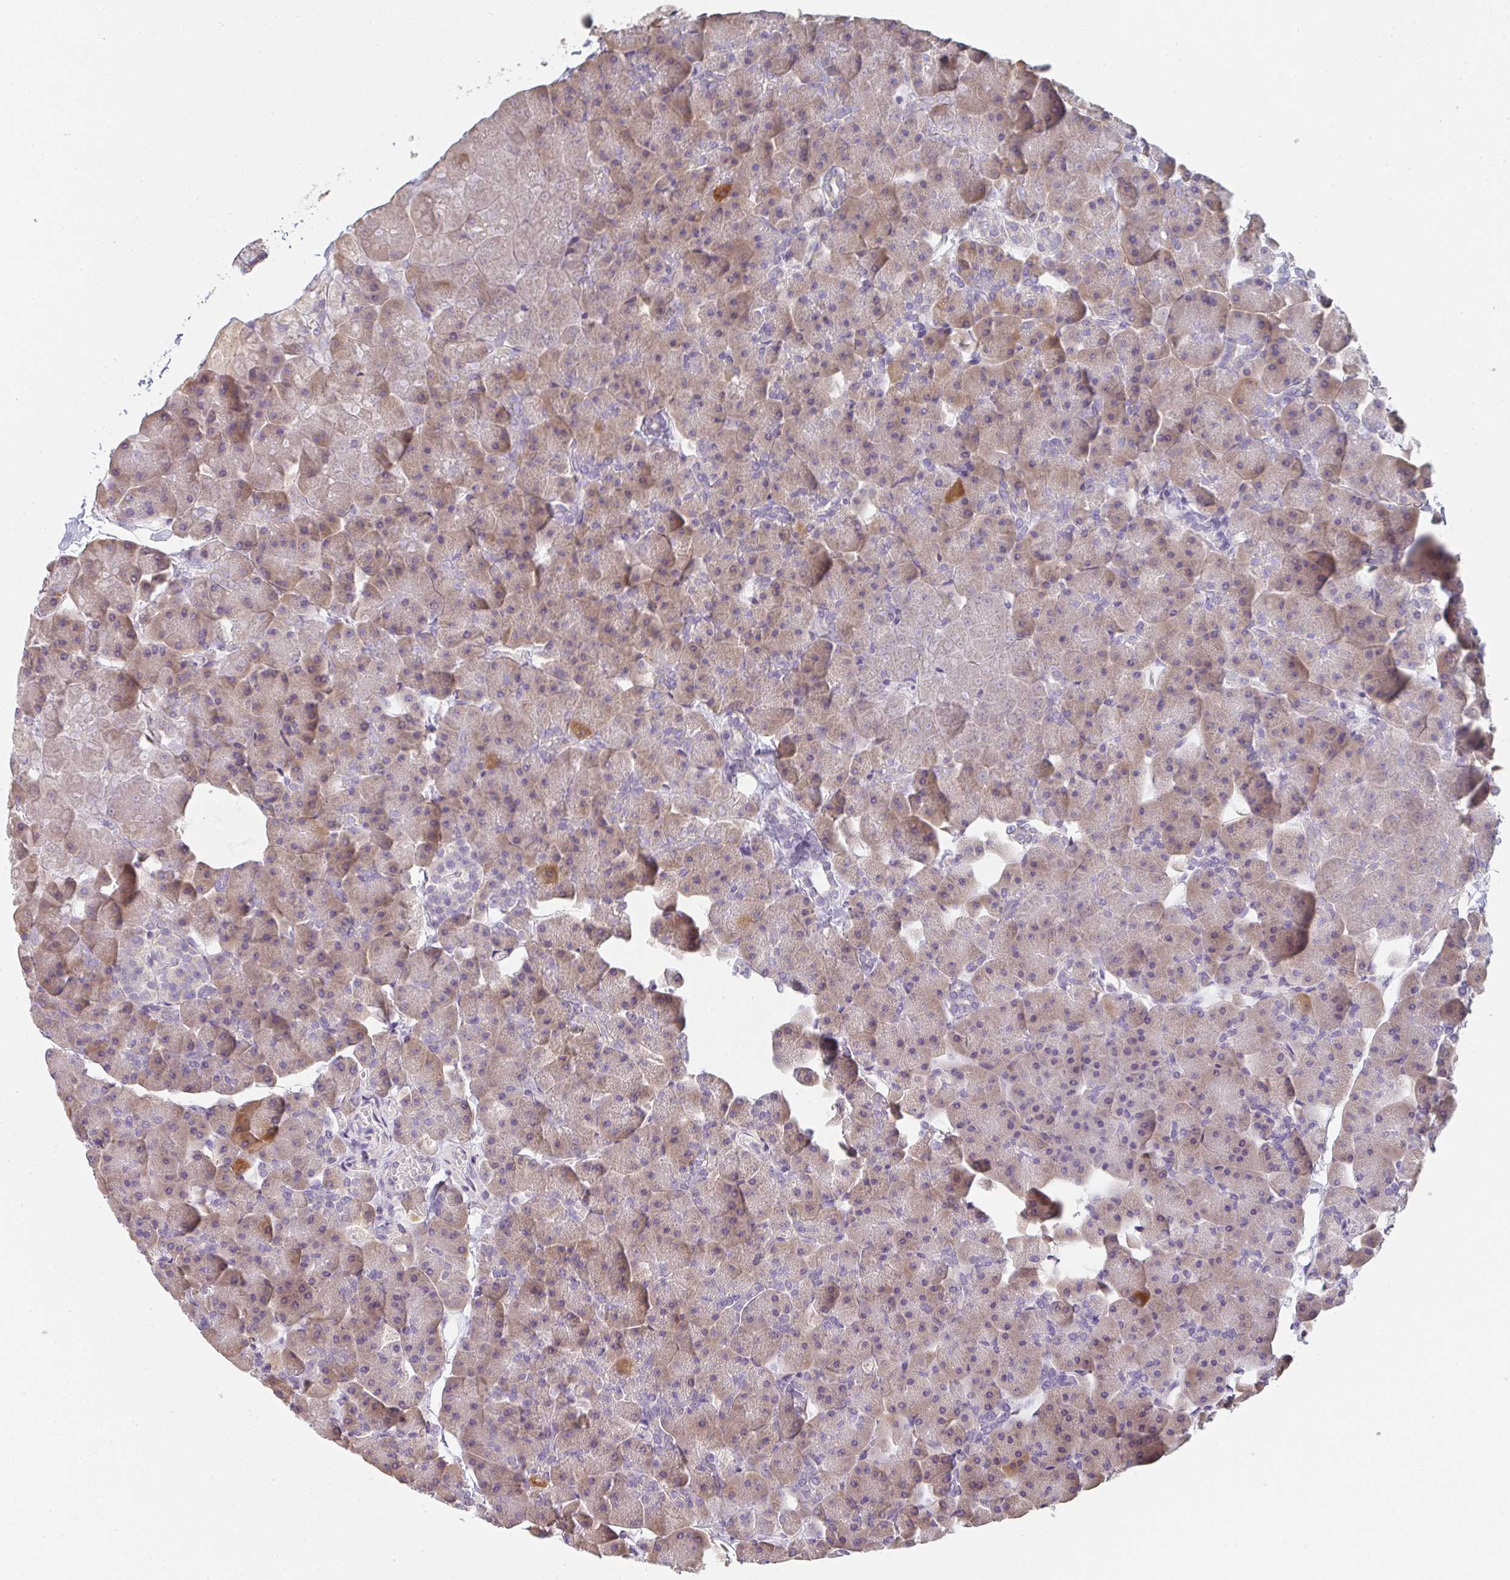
{"staining": {"intensity": "weak", "quantity": ">75%", "location": "cytoplasmic/membranous"}, "tissue": "pancreas", "cell_type": "Exocrine glandular cells", "image_type": "normal", "snomed": [{"axis": "morphology", "description": "Normal tissue, NOS"}, {"axis": "topography", "description": "Pancreas"}], "caption": "Immunohistochemistry (DAB (3,3'-diaminobenzidine)) staining of normal pancreas demonstrates weak cytoplasmic/membranous protein staining in approximately >75% of exocrine glandular cells.", "gene": "ZNF215", "patient": {"sex": "male", "age": 35}}